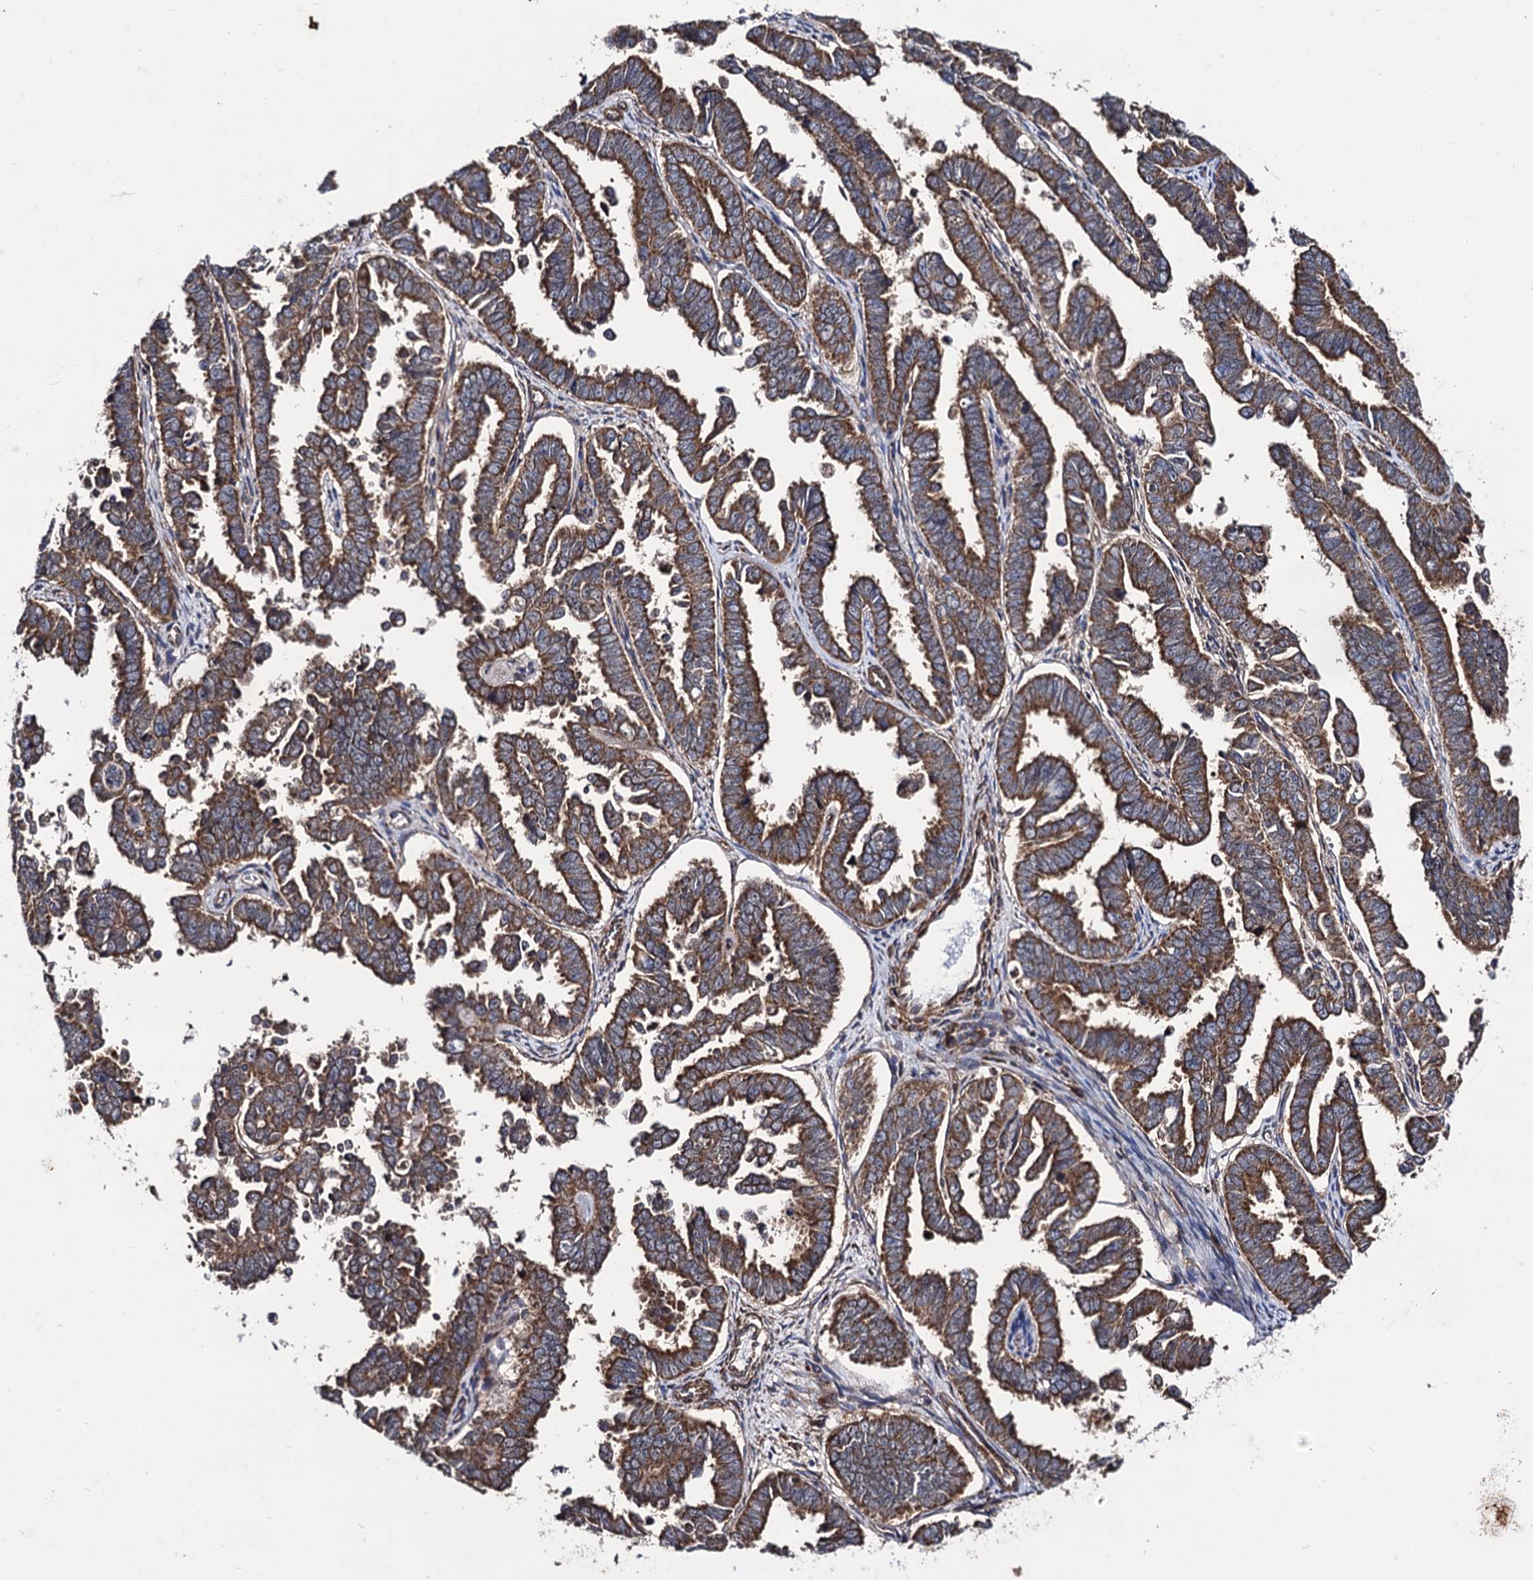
{"staining": {"intensity": "strong", "quantity": ">75%", "location": "cytoplasmic/membranous"}, "tissue": "endometrial cancer", "cell_type": "Tumor cells", "image_type": "cancer", "snomed": [{"axis": "morphology", "description": "Adenocarcinoma, NOS"}, {"axis": "topography", "description": "Endometrium"}], "caption": "DAB immunohistochemical staining of human endometrial cancer (adenocarcinoma) reveals strong cytoplasmic/membranous protein expression in approximately >75% of tumor cells.", "gene": "DYDC1", "patient": {"sex": "female", "age": 75}}